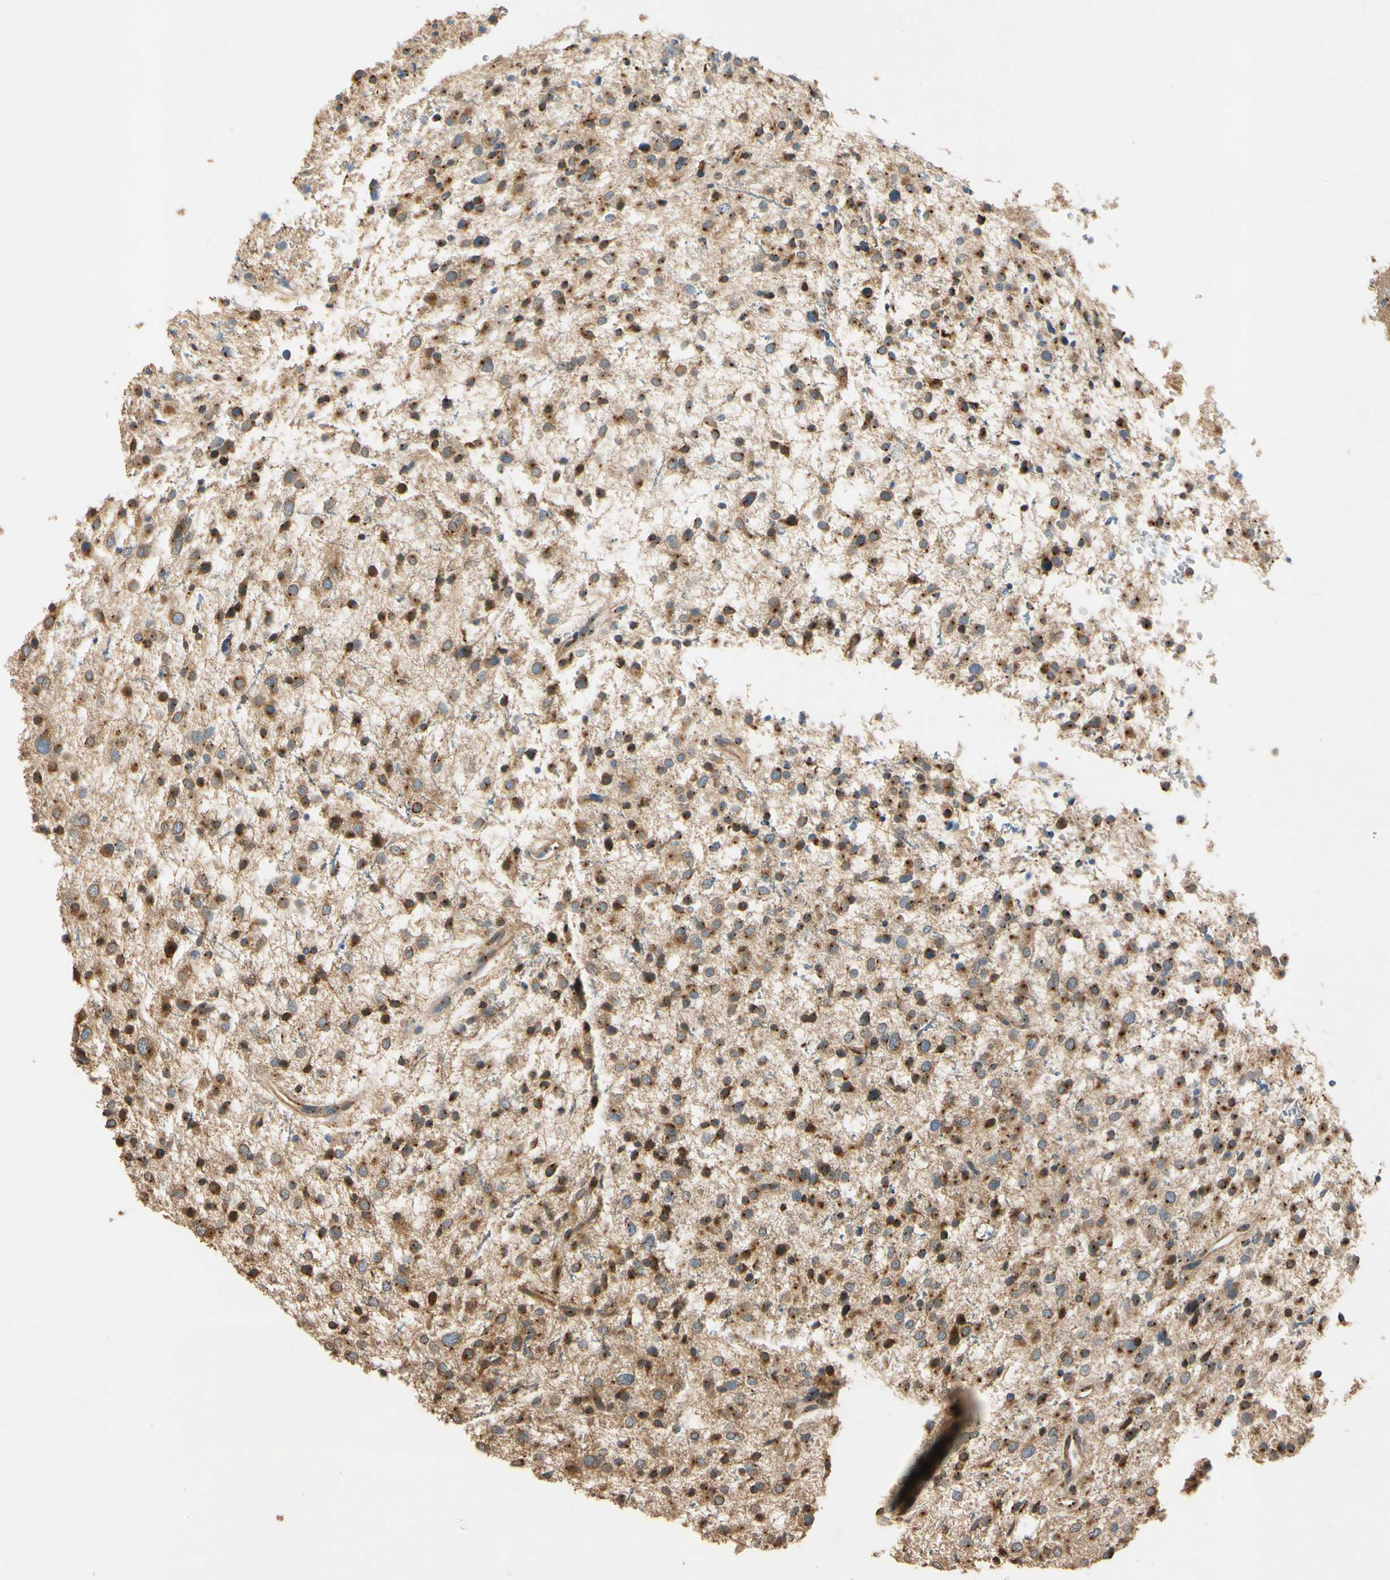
{"staining": {"intensity": "strong", "quantity": "25%-75%", "location": "cytoplasmic/membranous"}, "tissue": "glioma", "cell_type": "Tumor cells", "image_type": "cancer", "snomed": [{"axis": "morphology", "description": "Glioma, malignant, Low grade"}, {"axis": "topography", "description": "Brain"}], "caption": "Protein positivity by IHC reveals strong cytoplasmic/membranous staining in about 25%-75% of tumor cells in glioma.", "gene": "AKAP9", "patient": {"sex": "female", "age": 37}}